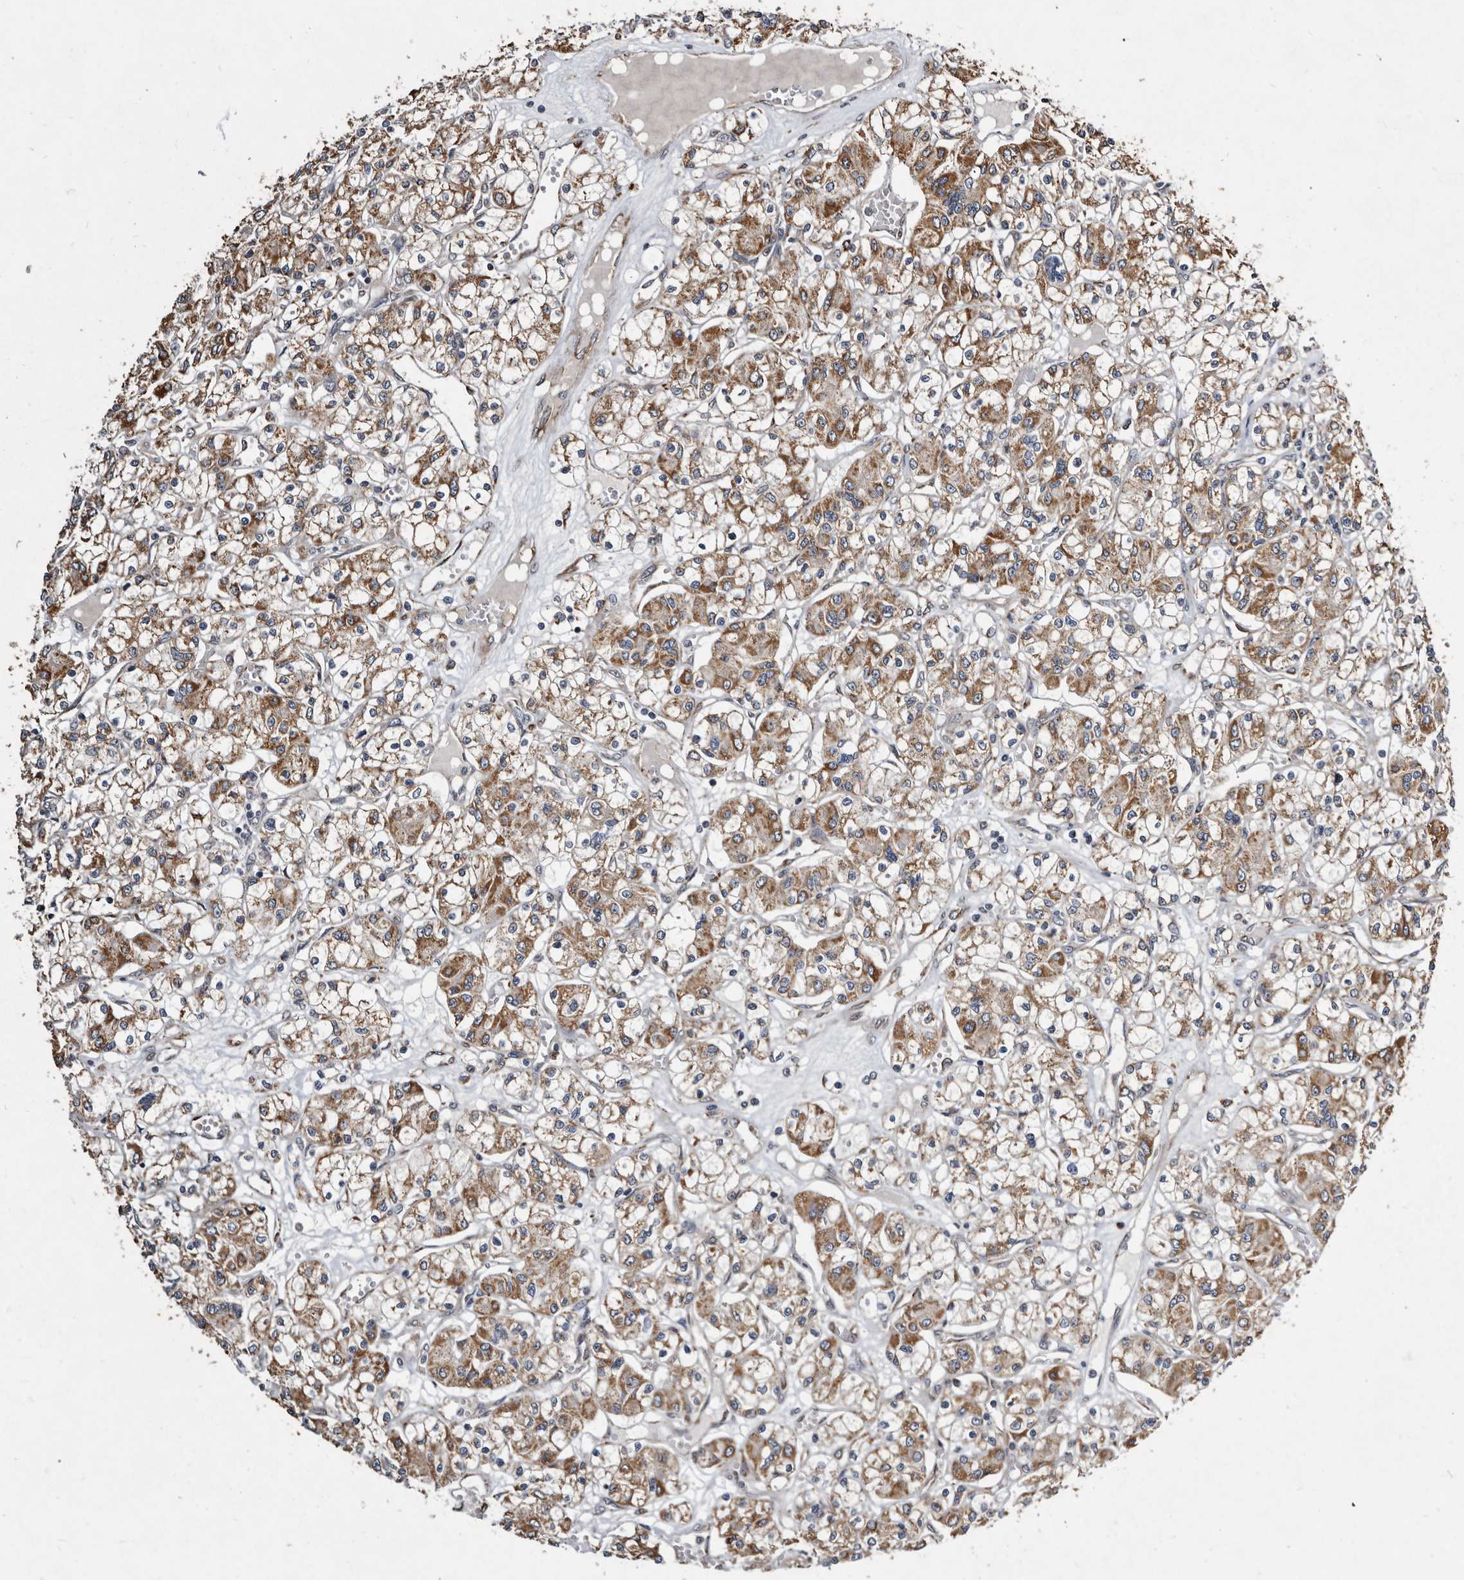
{"staining": {"intensity": "moderate", "quantity": ">75%", "location": "cytoplasmic/membranous"}, "tissue": "renal cancer", "cell_type": "Tumor cells", "image_type": "cancer", "snomed": [{"axis": "morphology", "description": "Adenocarcinoma, NOS"}, {"axis": "topography", "description": "Kidney"}], "caption": "Brown immunohistochemical staining in human renal adenocarcinoma displays moderate cytoplasmic/membranous expression in approximately >75% of tumor cells. (DAB (3,3'-diaminobenzidine) = brown stain, brightfield microscopy at high magnification).", "gene": "CTSA", "patient": {"sex": "female", "age": 59}}